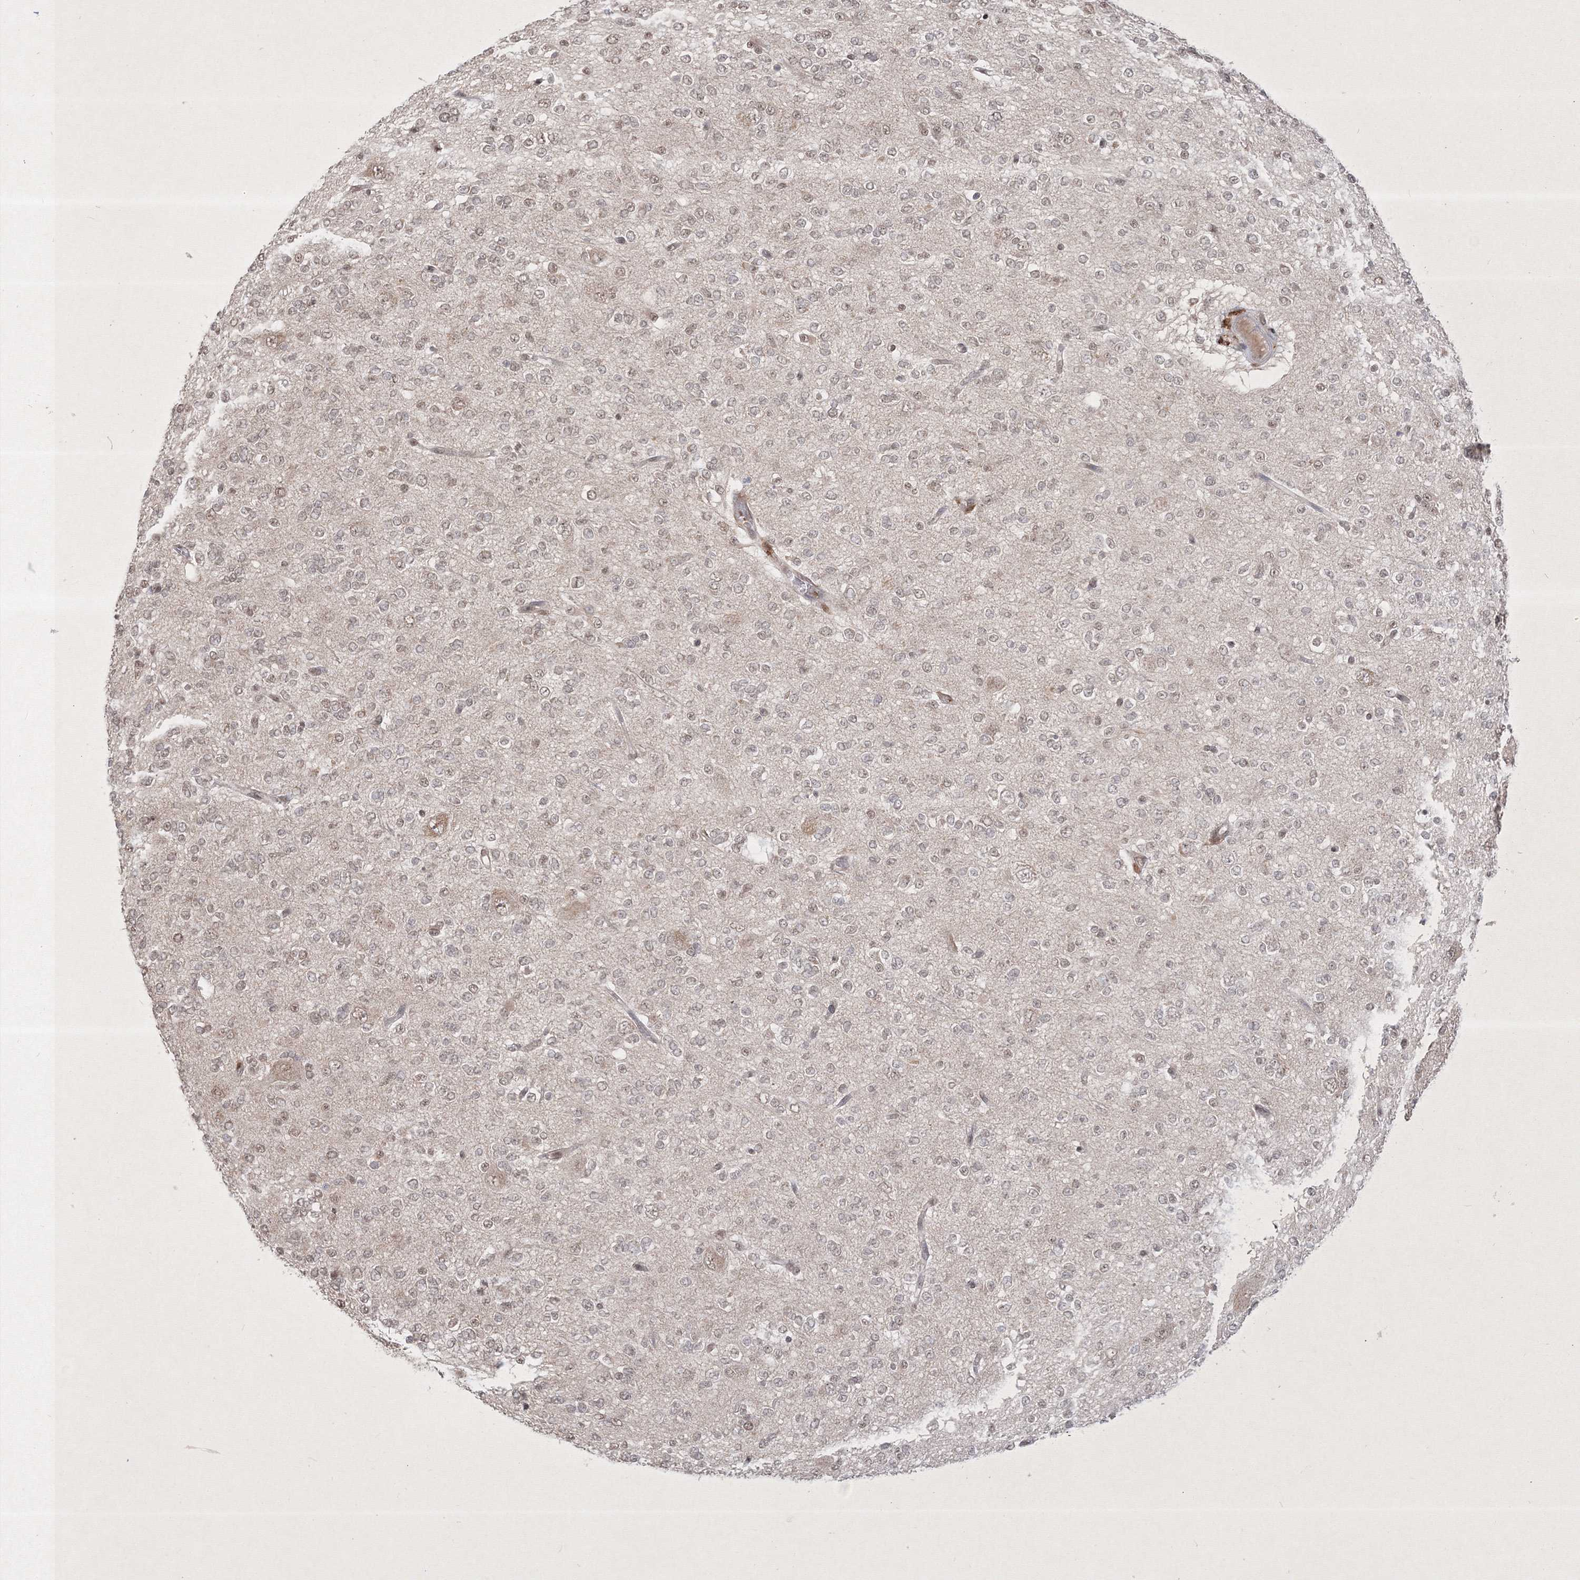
{"staining": {"intensity": "weak", "quantity": "25%-75%", "location": "nuclear"}, "tissue": "glioma", "cell_type": "Tumor cells", "image_type": "cancer", "snomed": [{"axis": "morphology", "description": "Glioma, malignant, Low grade"}, {"axis": "topography", "description": "Brain"}], "caption": "An image showing weak nuclear positivity in about 25%-75% of tumor cells in glioma, as visualized by brown immunohistochemical staining.", "gene": "TAB1", "patient": {"sex": "male", "age": 38}}